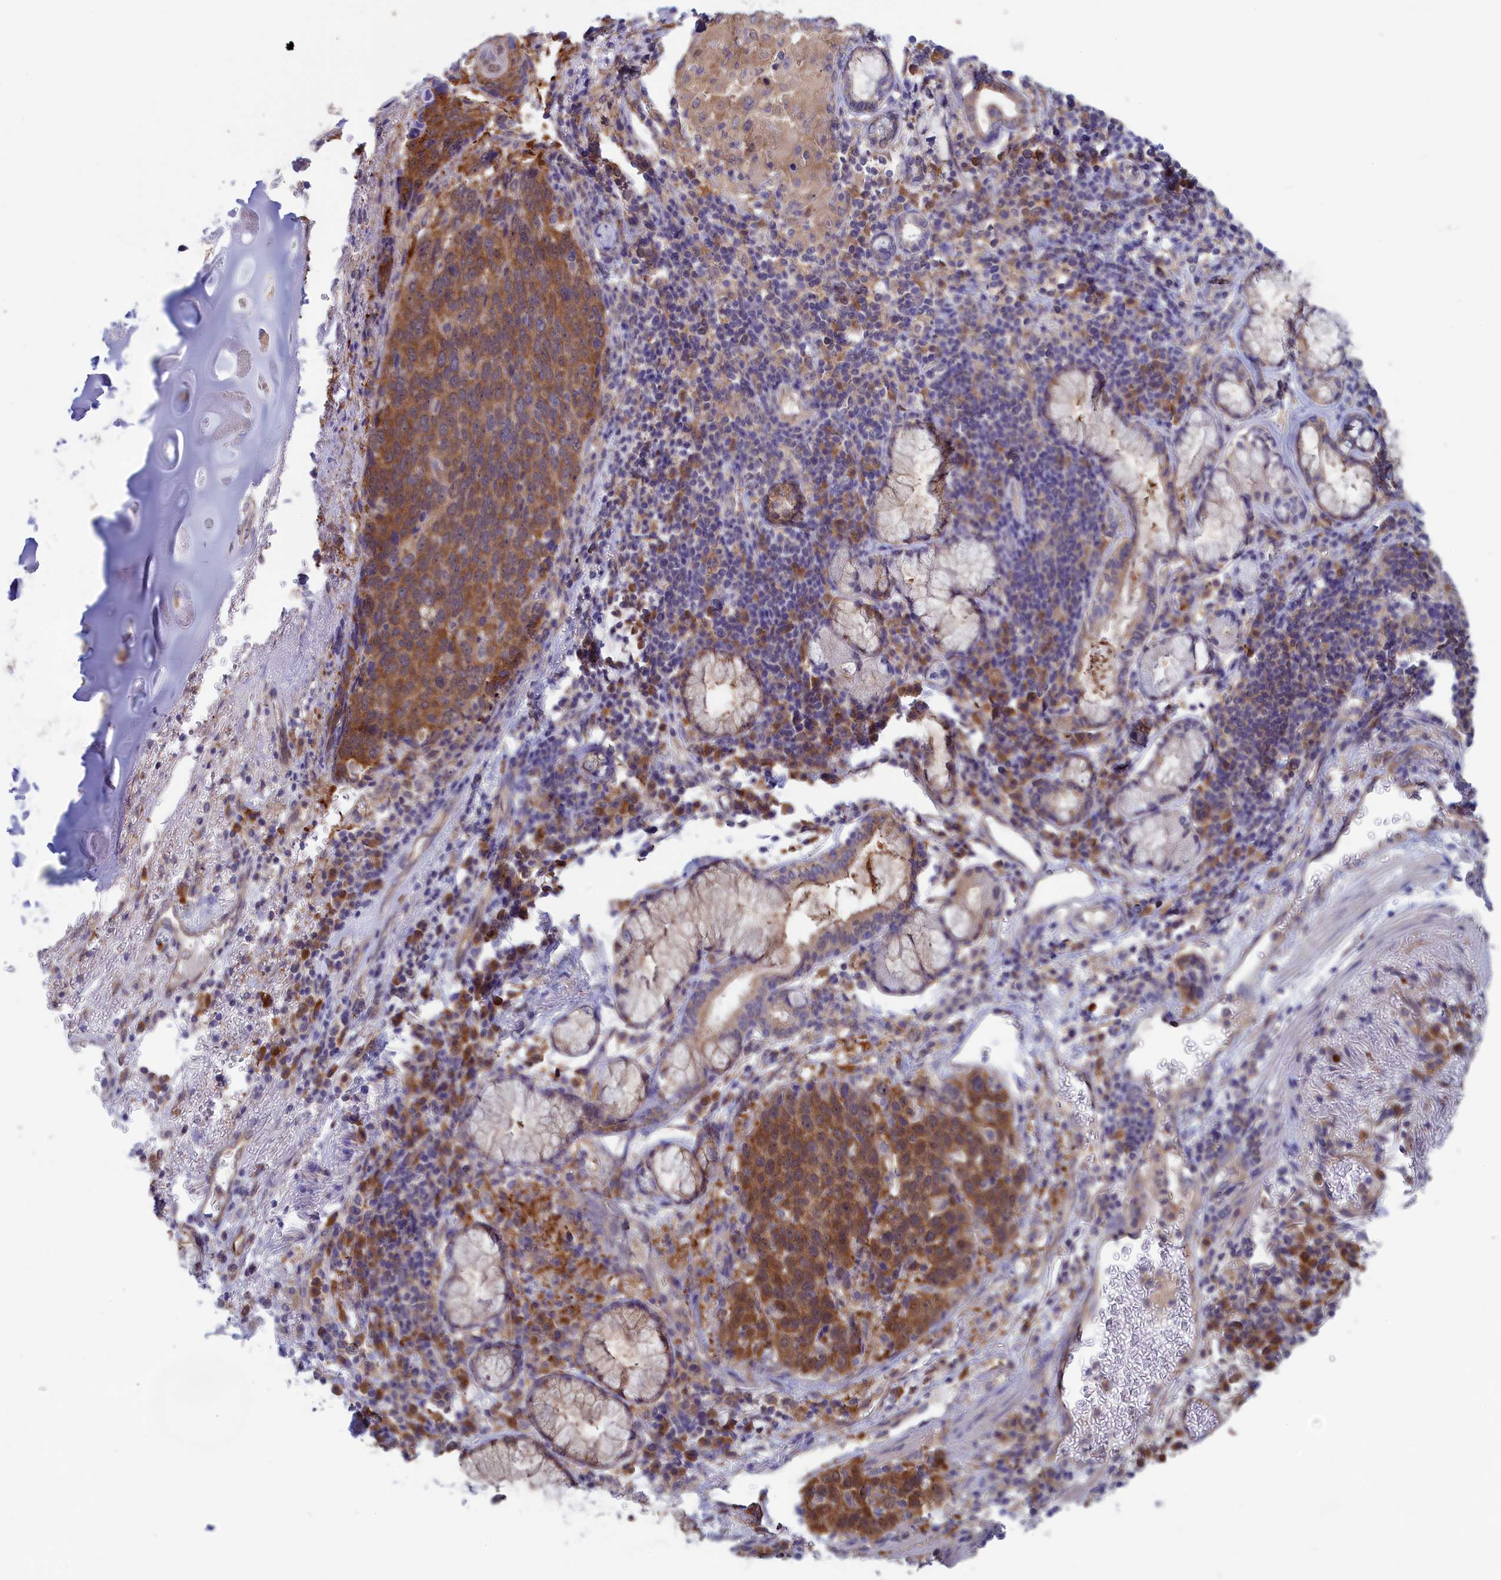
{"staining": {"intensity": "moderate", "quantity": ">75%", "location": "cytoplasmic/membranous"}, "tissue": "lung cancer", "cell_type": "Tumor cells", "image_type": "cancer", "snomed": [{"axis": "morphology", "description": "Squamous cell carcinoma, NOS"}, {"axis": "topography", "description": "Lung"}], "caption": "Brown immunohistochemical staining in human squamous cell carcinoma (lung) exhibits moderate cytoplasmic/membranous positivity in about >75% of tumor cells.", "gene": "SYNDIG1L", "patient": {"sex": "male", "age": 66}}